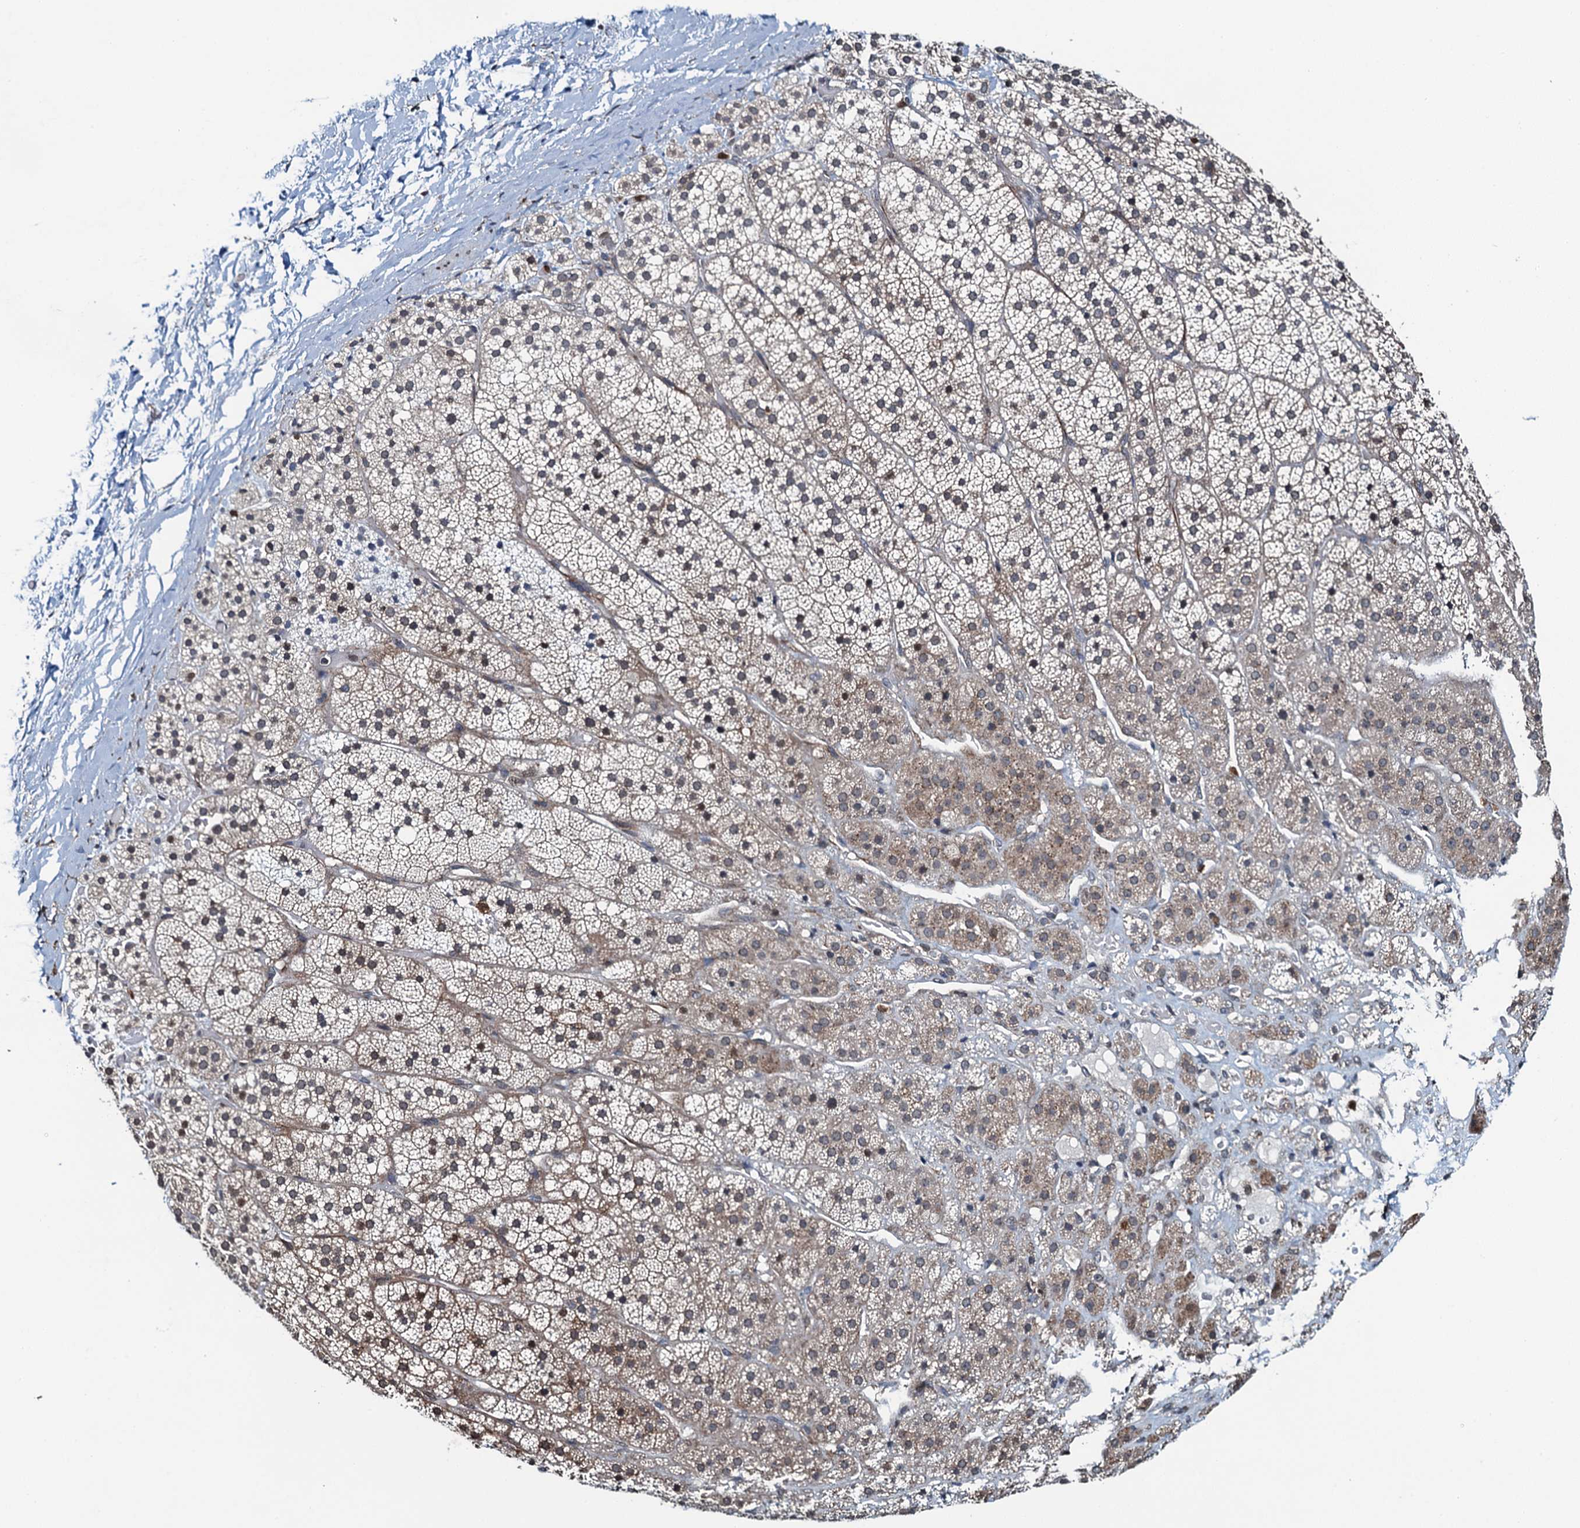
{"staining": {"intensity": "weak", "quantity": "<25%", "location": "cytoplasmic/membranous"}, "tissue": "adrenal gland", "cell_type": "Glandular cells", "image_type": "normal", "snomed": [{"axis": "morphology", "description": "Normal tissue, NOS"}, {"axis": "topography", "description": "Adrenal gland"}], "caption": "Immunohistochemistry (IHC) micrograph of unremarkable adrenal gland stained for a protein (brown), which reveals no staining in glandular cells. The staining was performed using DAB (3,3'-diaminobenzidine) to visualize the protein expression in brown, while the nuclei were stained in blue with hematoxylin (Magnification: 20x).", "gene": "WHAMM", "patient": {"sex": "female", "age": 44}}